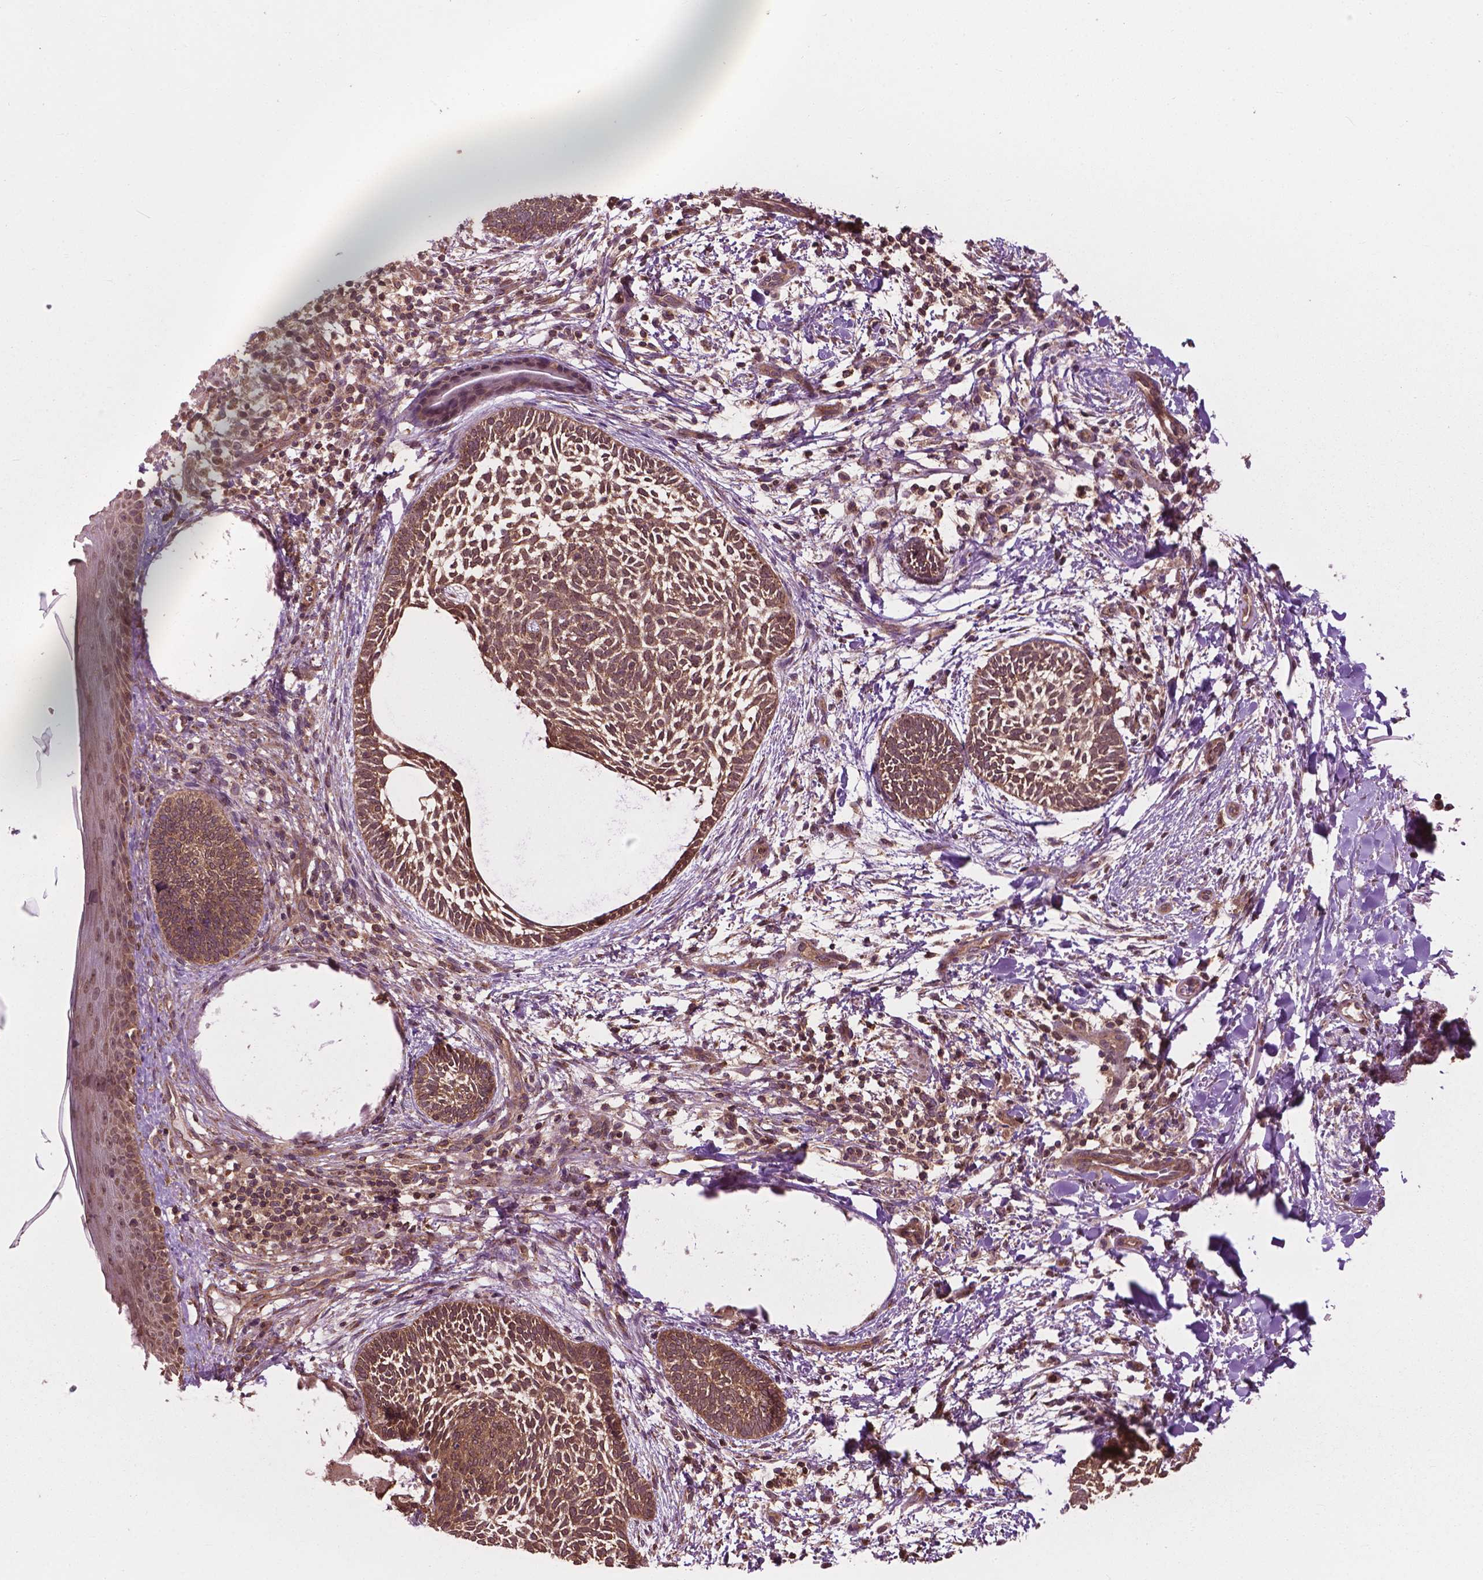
{"staining": {"intensity": "moderate", "quantity": ">75%", "location": "cytoplasmic/membranous"}, "tissue": "skin cancer", "cell_type": "Tumor cells", "image_type": "cancer", "snomed": [{"axis": "morphology", "description": "Normal tissue, NOS"}, {"axis": "morphology", "description": "Basal cell carcinoma"}, {"axis": "topography", "description": "Skin"}], "caption": "Tumor cells reveal moderate cytoplasmic/membranous positivity in about >75% of cells in skin cancer (basal cell carcinoma).", "gene": "PPP1CB", "patient": {"sex": "male", "age": 46}}